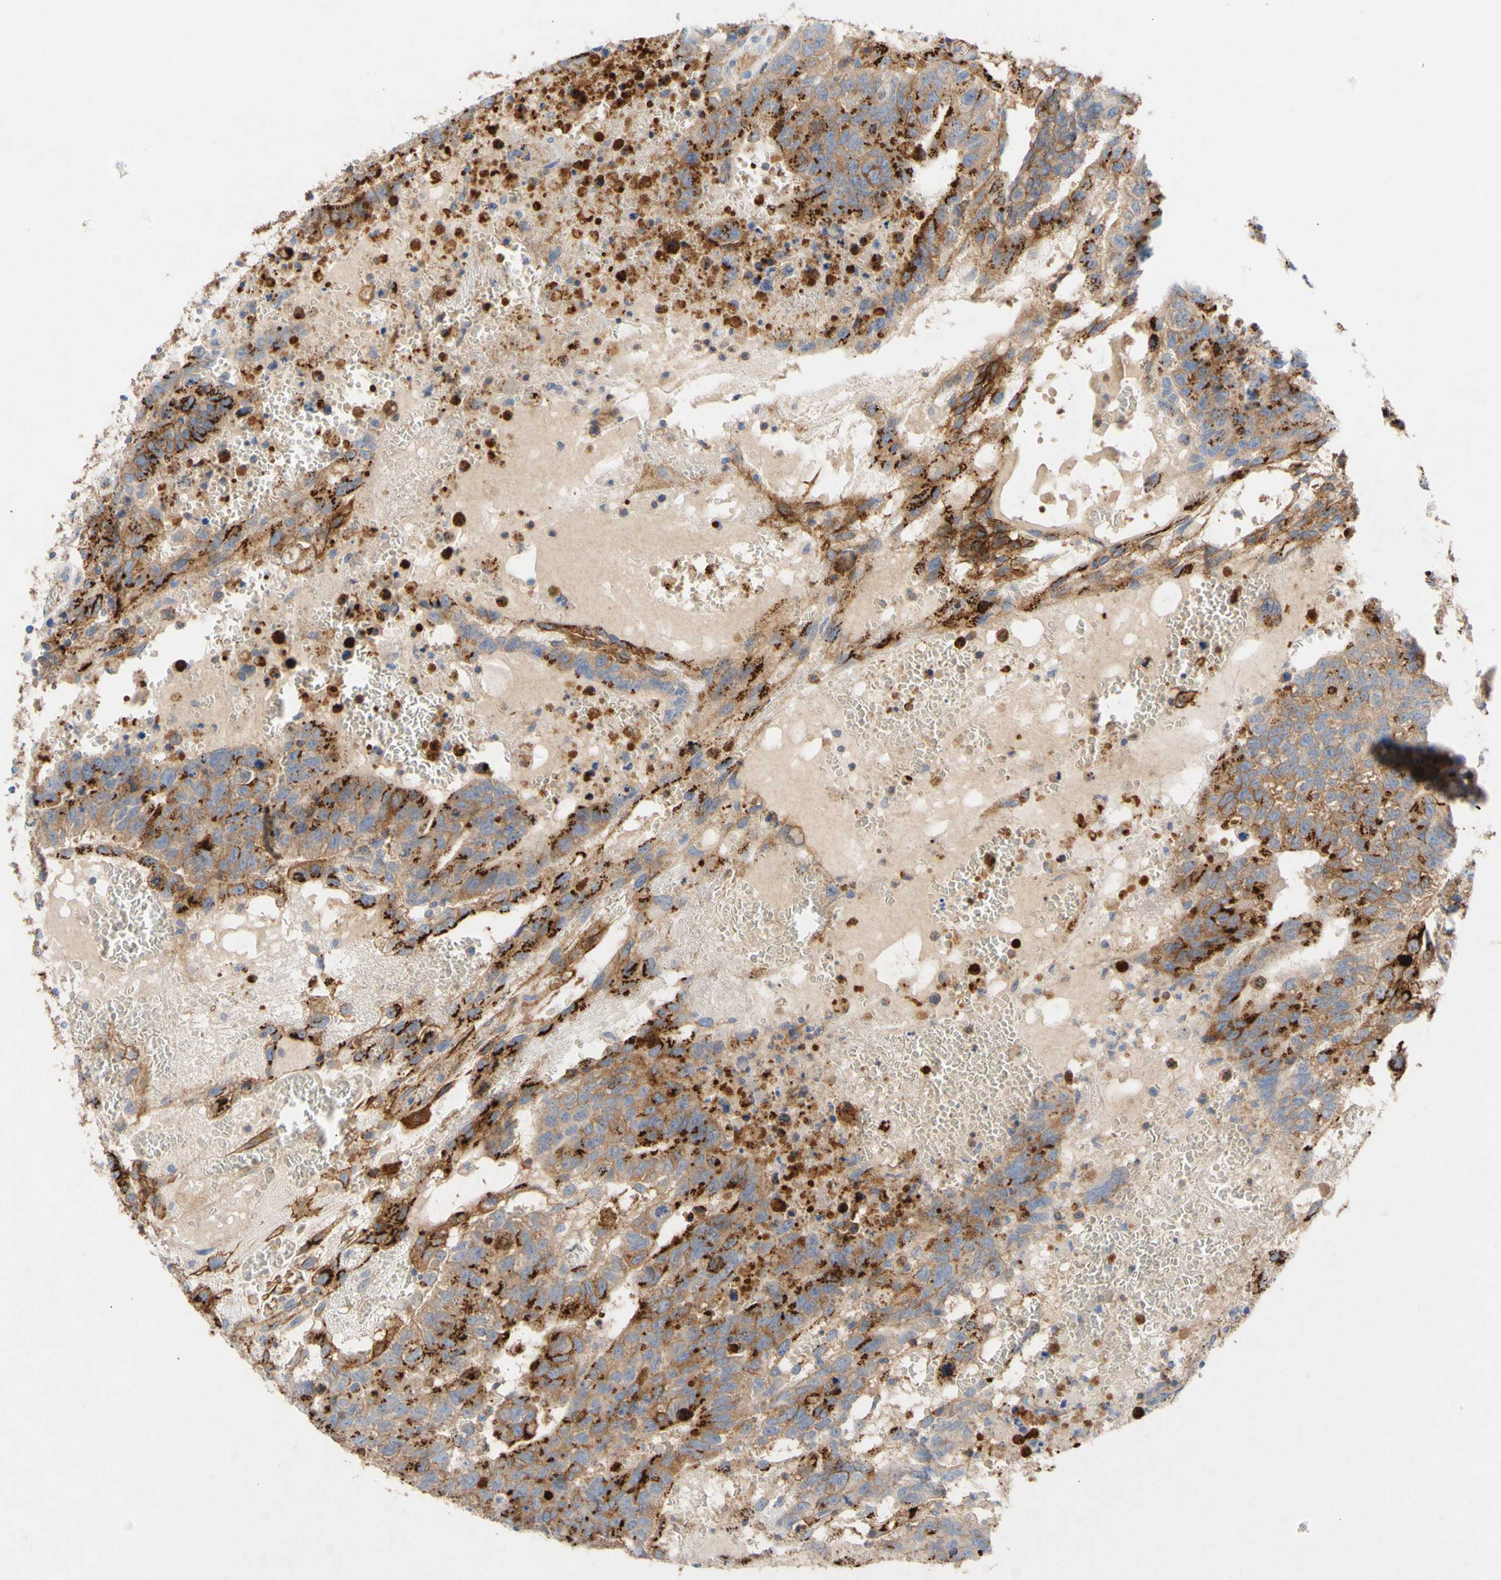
{"staining": {"intensity": "strong", "quantity": ">75%", "location": "cytoplasmic/membranous"}, "tissue": "testis cancer", "cell_type": "Tumor cells", "image_type": "cancer", "snomed": [{"axis": "morphology", "description": "Seminoma, NOS"}, {"axis": "morphology", "description": "Carcinoma, Embryonal, NOS"}, {"axis": "topography", "description": "Testis"}], "caption": "Protein expression by IHC displays strong cytoplasmic/membranous expression in about >75% of tumor cells in embryonal carcinoma (testis). (Stains: DAB in brown, nuclei in blue, Microscopy: brightfield microscopy at high magnification).", "gene": "ATP2A3", "patient": {"sex": "male", "age": 52}}